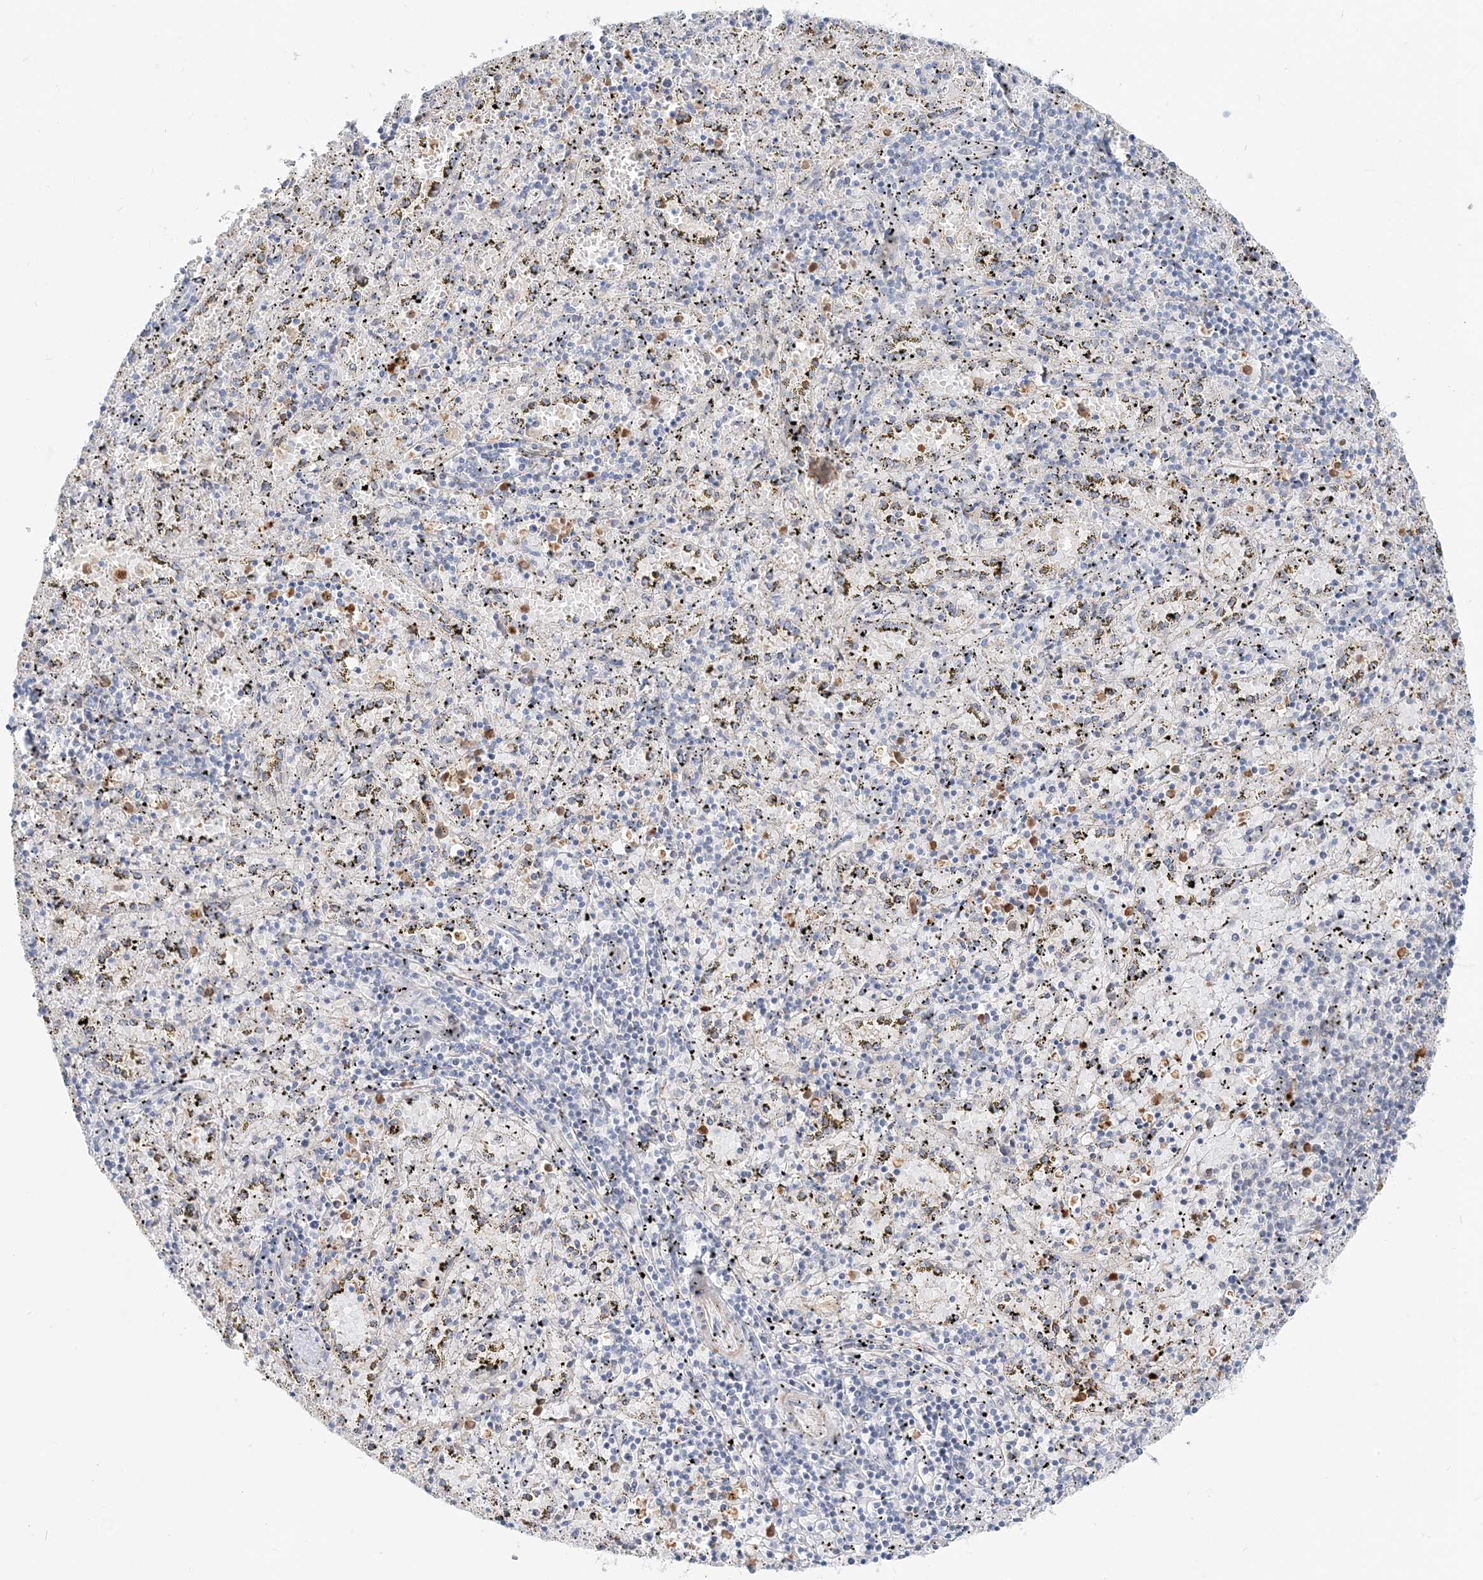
{"staining": {"intensity": "moderate", "quantity": "25%-75%", "location": "cytoplasmic/membranous"}, "tissue": "spleen", "cell_type": "Cells in red pulp", "image_type": "normal", "snomed": [{"axis": "morphology", "description": "Normal tissue, NOS"}, {"axis": "topography", "description": "Spleen"}], "caption": "Moderate cytoplasmic/membranous staining is appreciated in approximately 25%-75% of cells in red pulp in benign spleen. (IHC, brightfield microscopy, high magnification).", "gene": "DNAH5", "patient": {"sex": "male", "age": 11}}